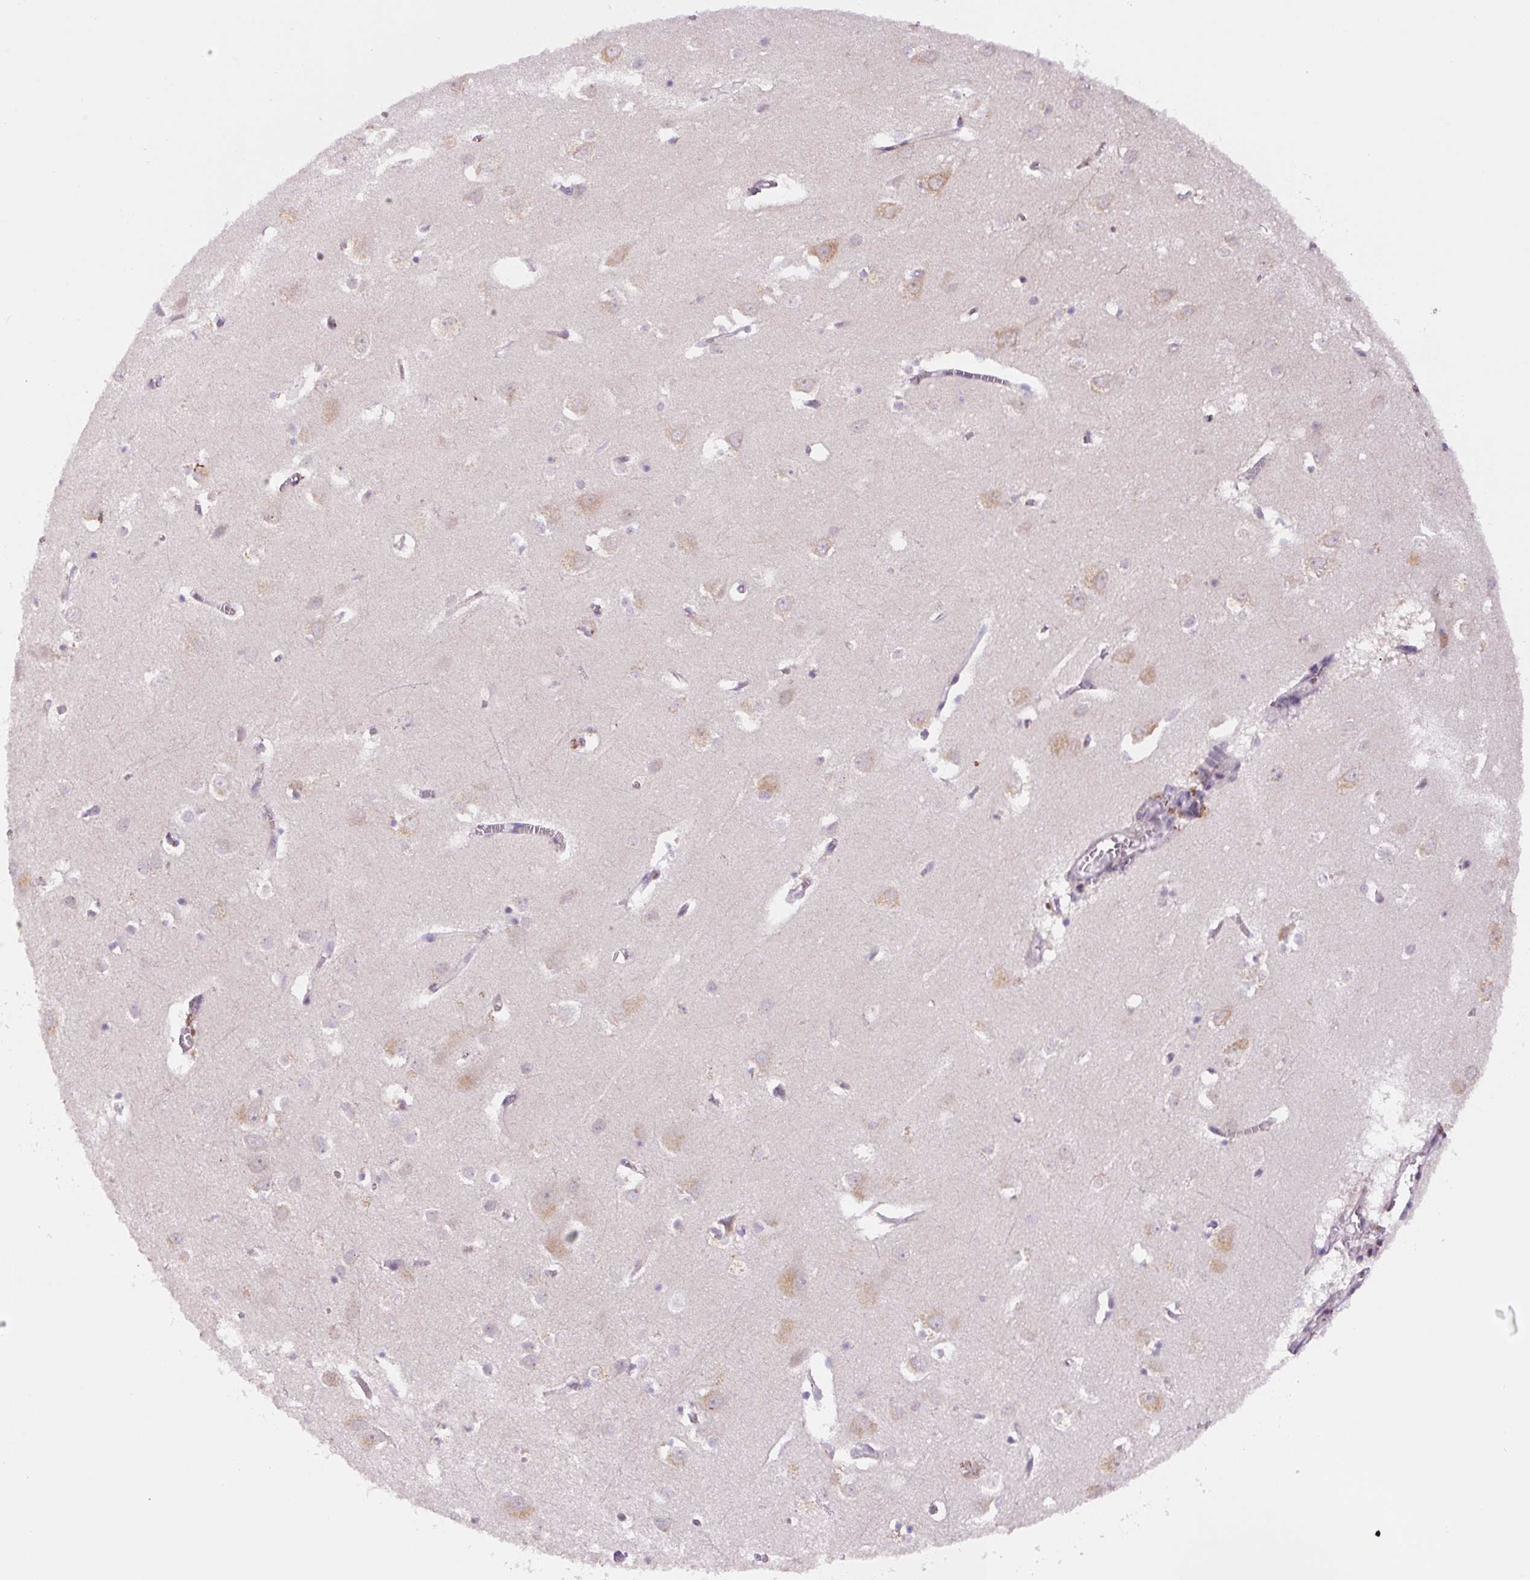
{"staining": {"intensity": "negative", "quantity": "none", "location": "none"}, "tissue": "cerebral cortex", "cell_type": "Endothelial cells", "image_type": "normal", "snomed": [{"axis": "morphology", "description": "Normal tissue, NOS"}, {"axis": "topography", "description": "Cerebral cortex"}], "caption": "Protein analysis of benign cerebral cortex reveals no significant staining in endothelial cells. (DAB (3,3'-diaminobenzidine) immunohistochemistry visualized using brightfield microscopy, high magnification).", "gene": "YIF1B", "patient": {"sex": "male", "age": 70}}